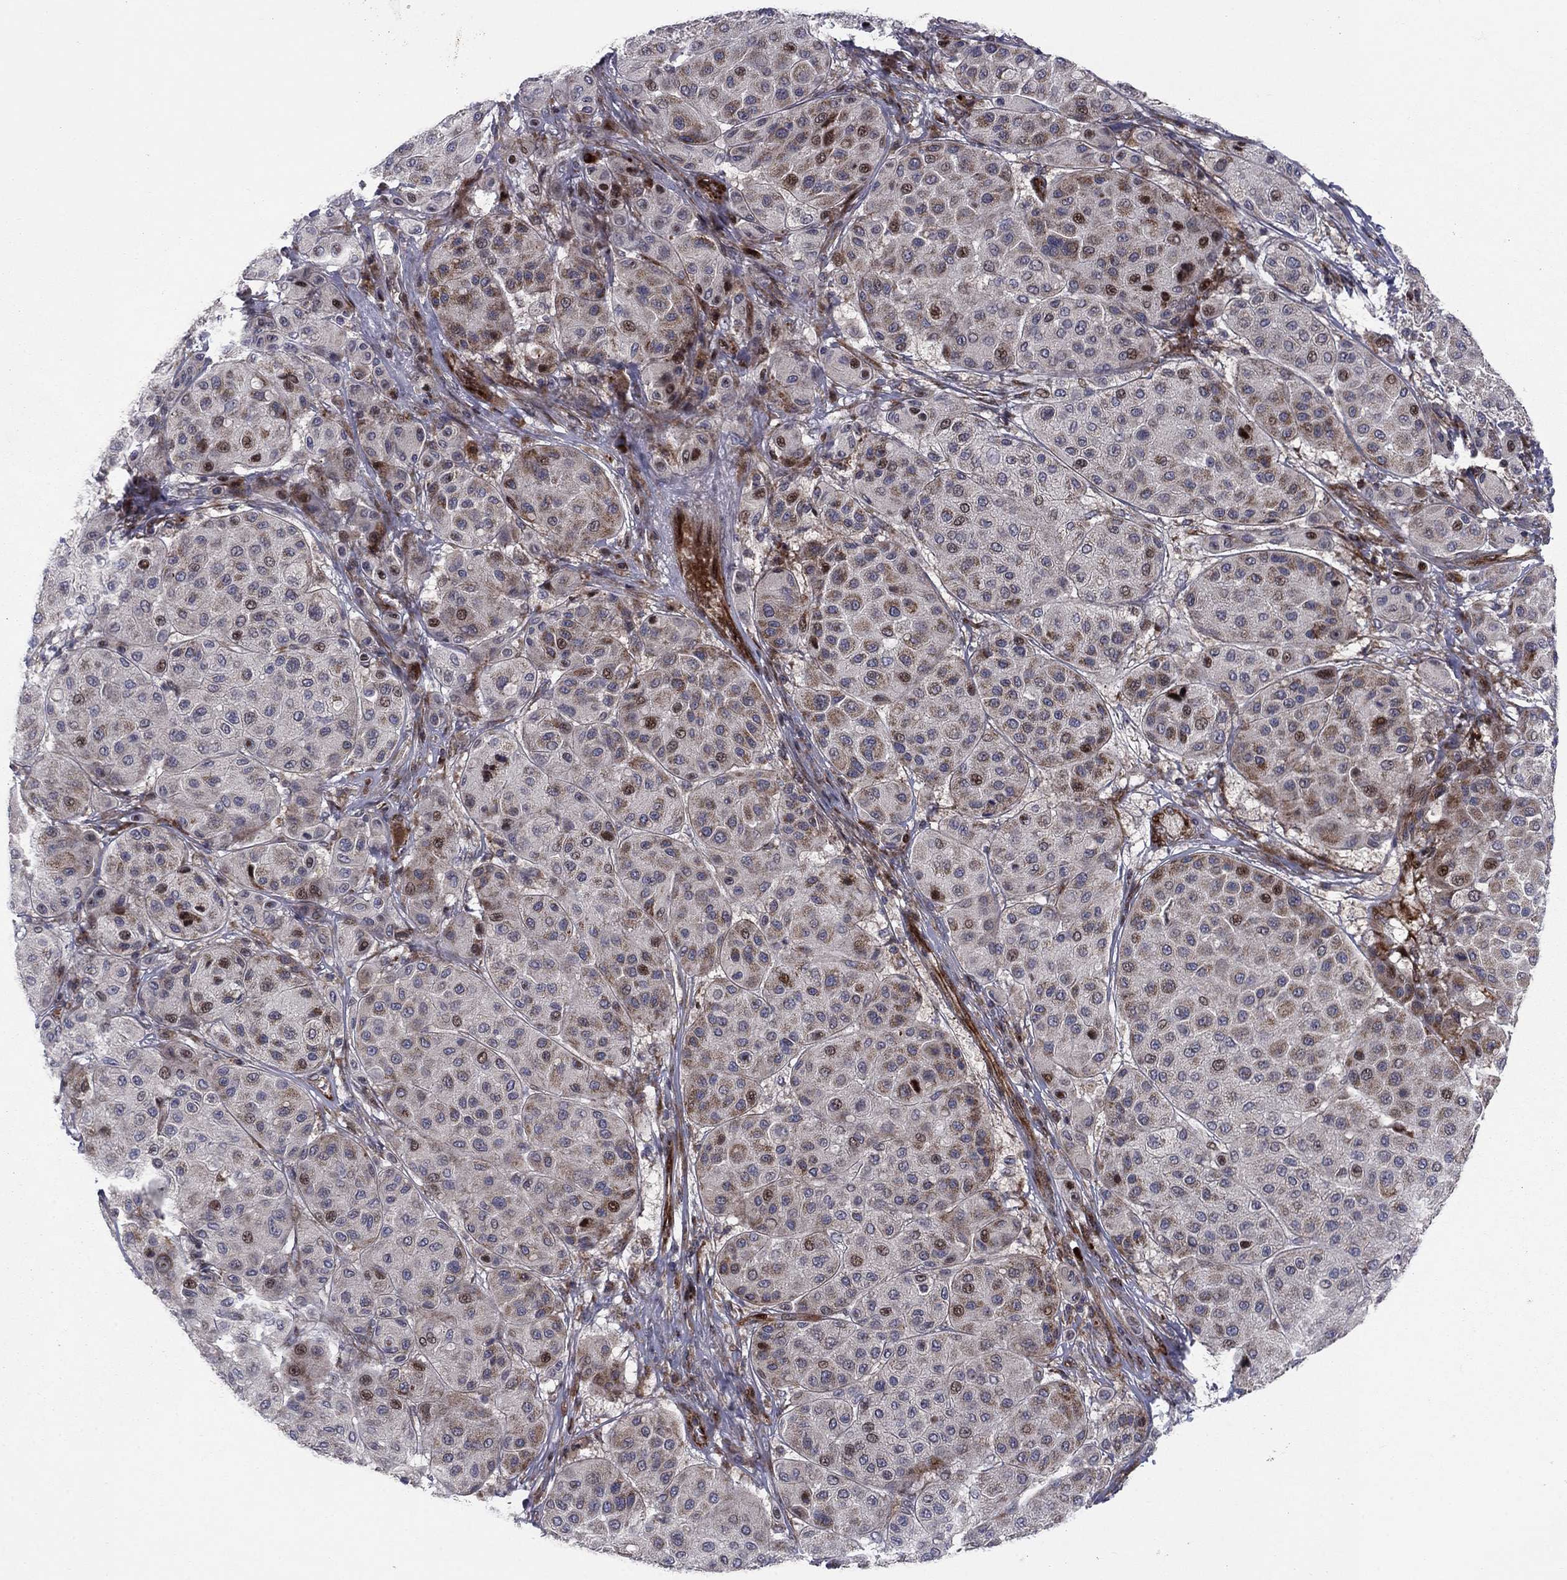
{"staining": {"intensity": "moderate", "quantity": "<25%", "location": "cytoplasmic/membranous,nuclear"}, "tissue": "melanoma", "cell_type": "Tumor cells", "image_type": "cancer", "snomed": [{"axis": "morphology", "description": "Malignant melanoma, Metastatic site"}, {"axis": "topography", "description": "Smooth muscle"}], "caption": "Malignant melanoma (metastatic site) tissue exhibits moderate cytoplasmic/membranous and nuclear staining in approximately <25% of tumor cells, visualized by immunohistochemistry. (DAB = brown stain, brightfield microscopy at high magnification).", "gene": "MIOS", "patient": {"sex": "male", "age": 41}}